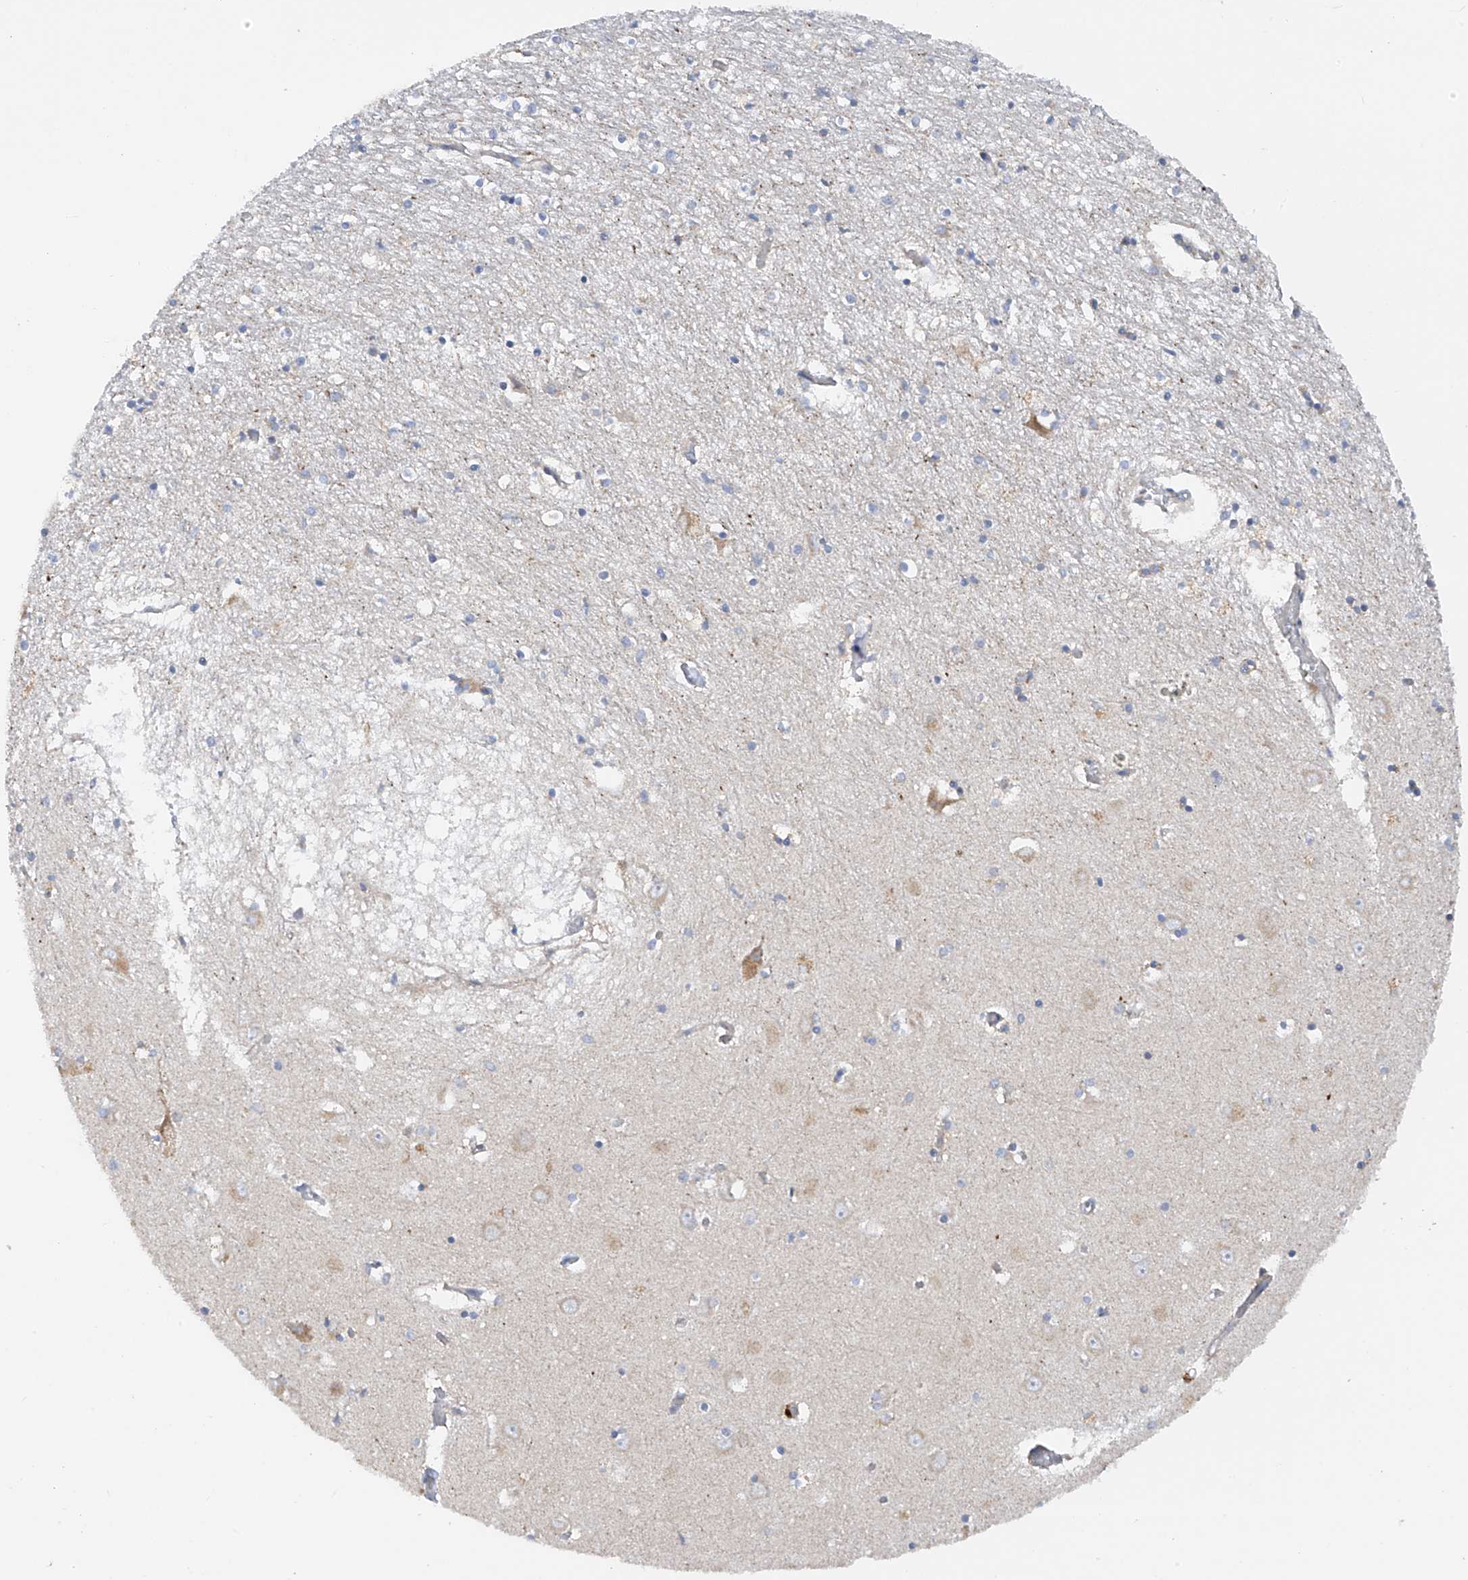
{"staining": {"intensity": "weak", "quantity": "<25%", "location": "cytoplasmic/membranous"}, "tissue": "hippocampus", "cell_type": "Glial cells", "image_type": "normal", "snomed": [{"axis": "morphology", "description": "Normal tissue, NOS"}, {"axis": "topography", "description": "Hippocampus"}], "caption": "IHC micrograph of normal human hippocampus stained for a protein (brown), which exhibits no expression in glial cells.", "gene": "METTL18", "patient": {"sex": "male", "age": 70}}